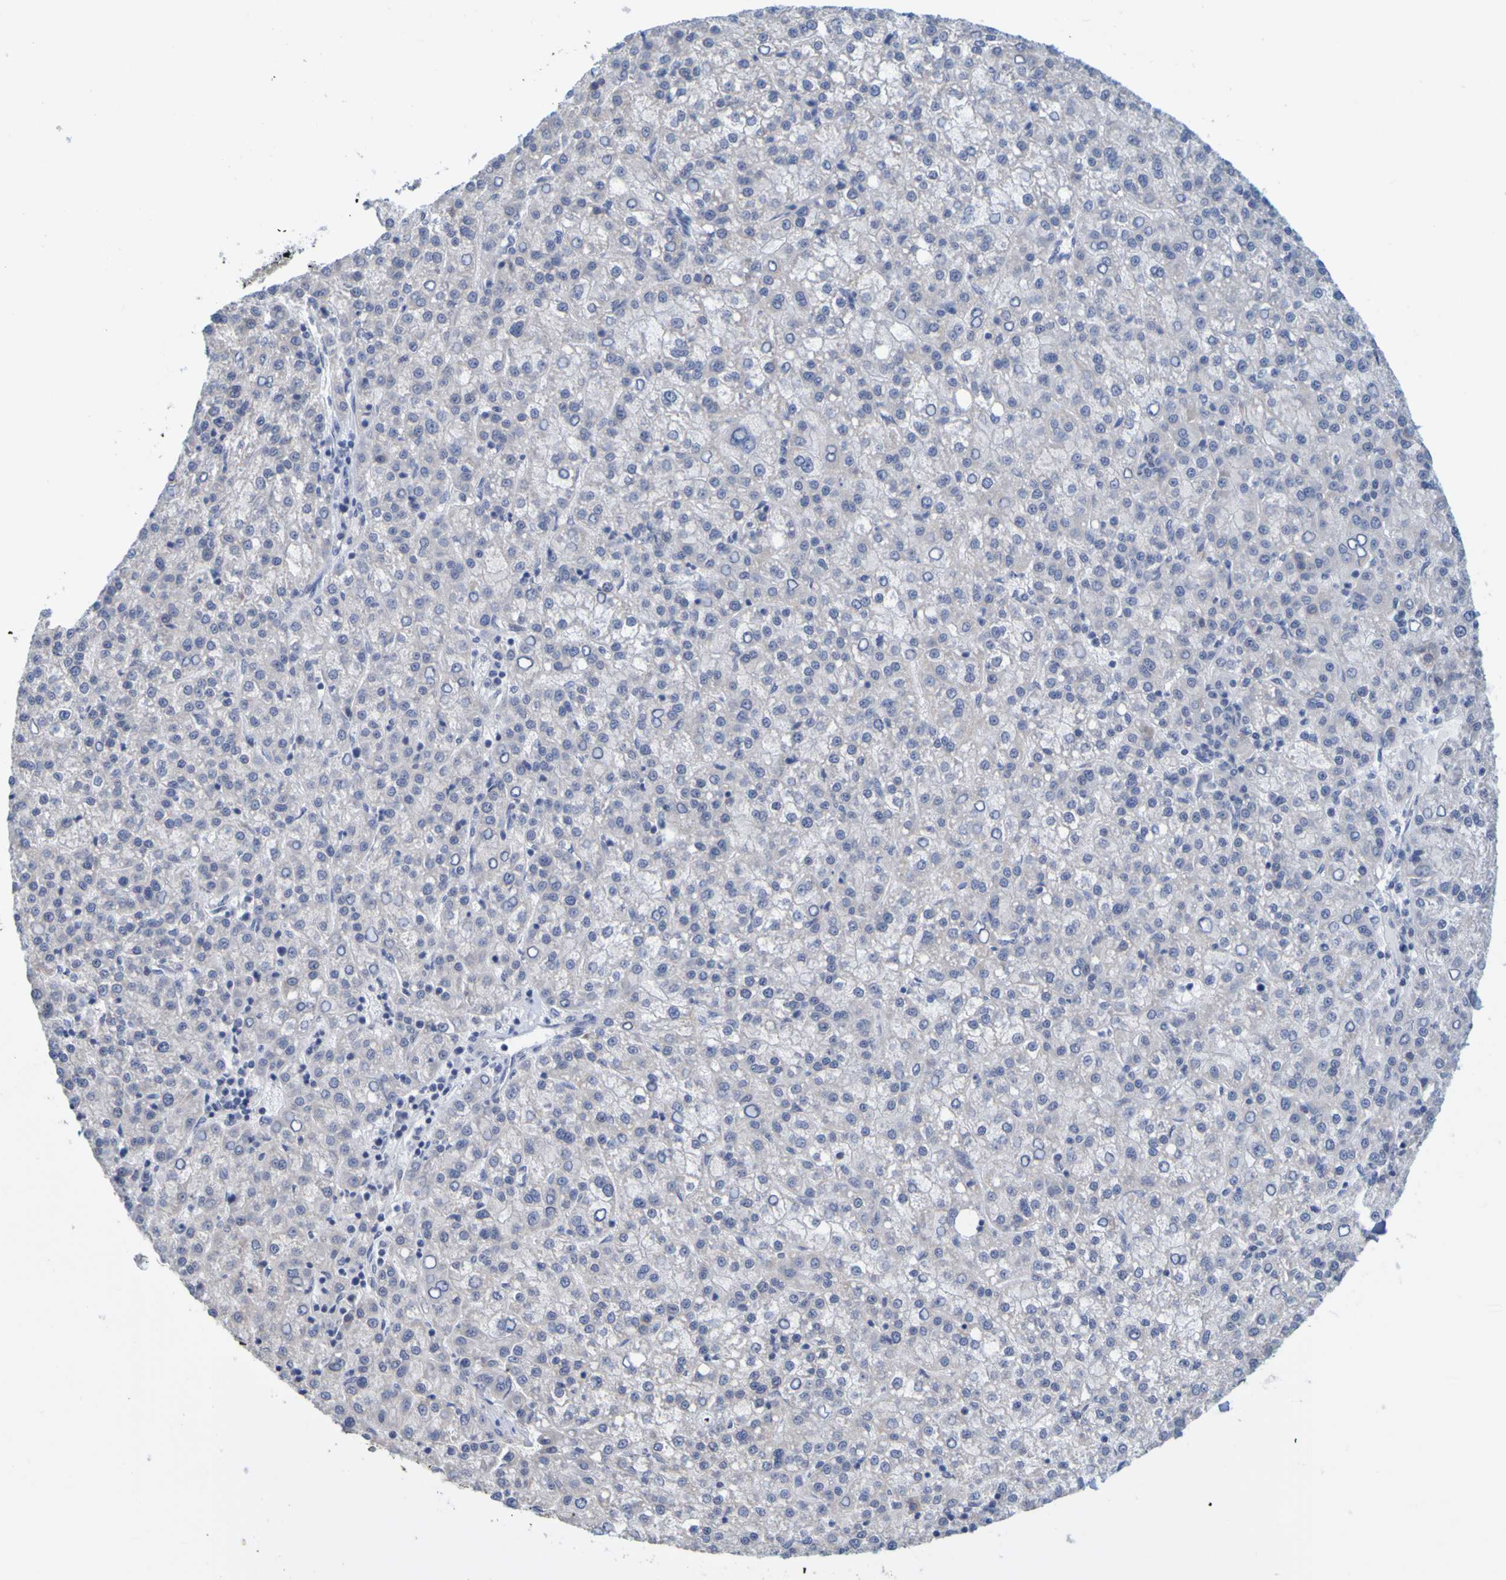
{"staining": {"intensity": "negative", "quantity": "none", "location": "none"}, "tissue": "liver cancer", "cell_type": "Tumor cells", "image_type": "cancer", "snomed": [{"axis": "morphology", "description": "Carcinoma, Hepatocellular, NOS"}, {"axis": "topography", "description": "Liver"}], "caption": "IHC of hepatocellular carcinoma (liver) reveals no staining in tumor cells.", "gene": "ENDOU", "patient": {"sex": "female", "age": 58}}